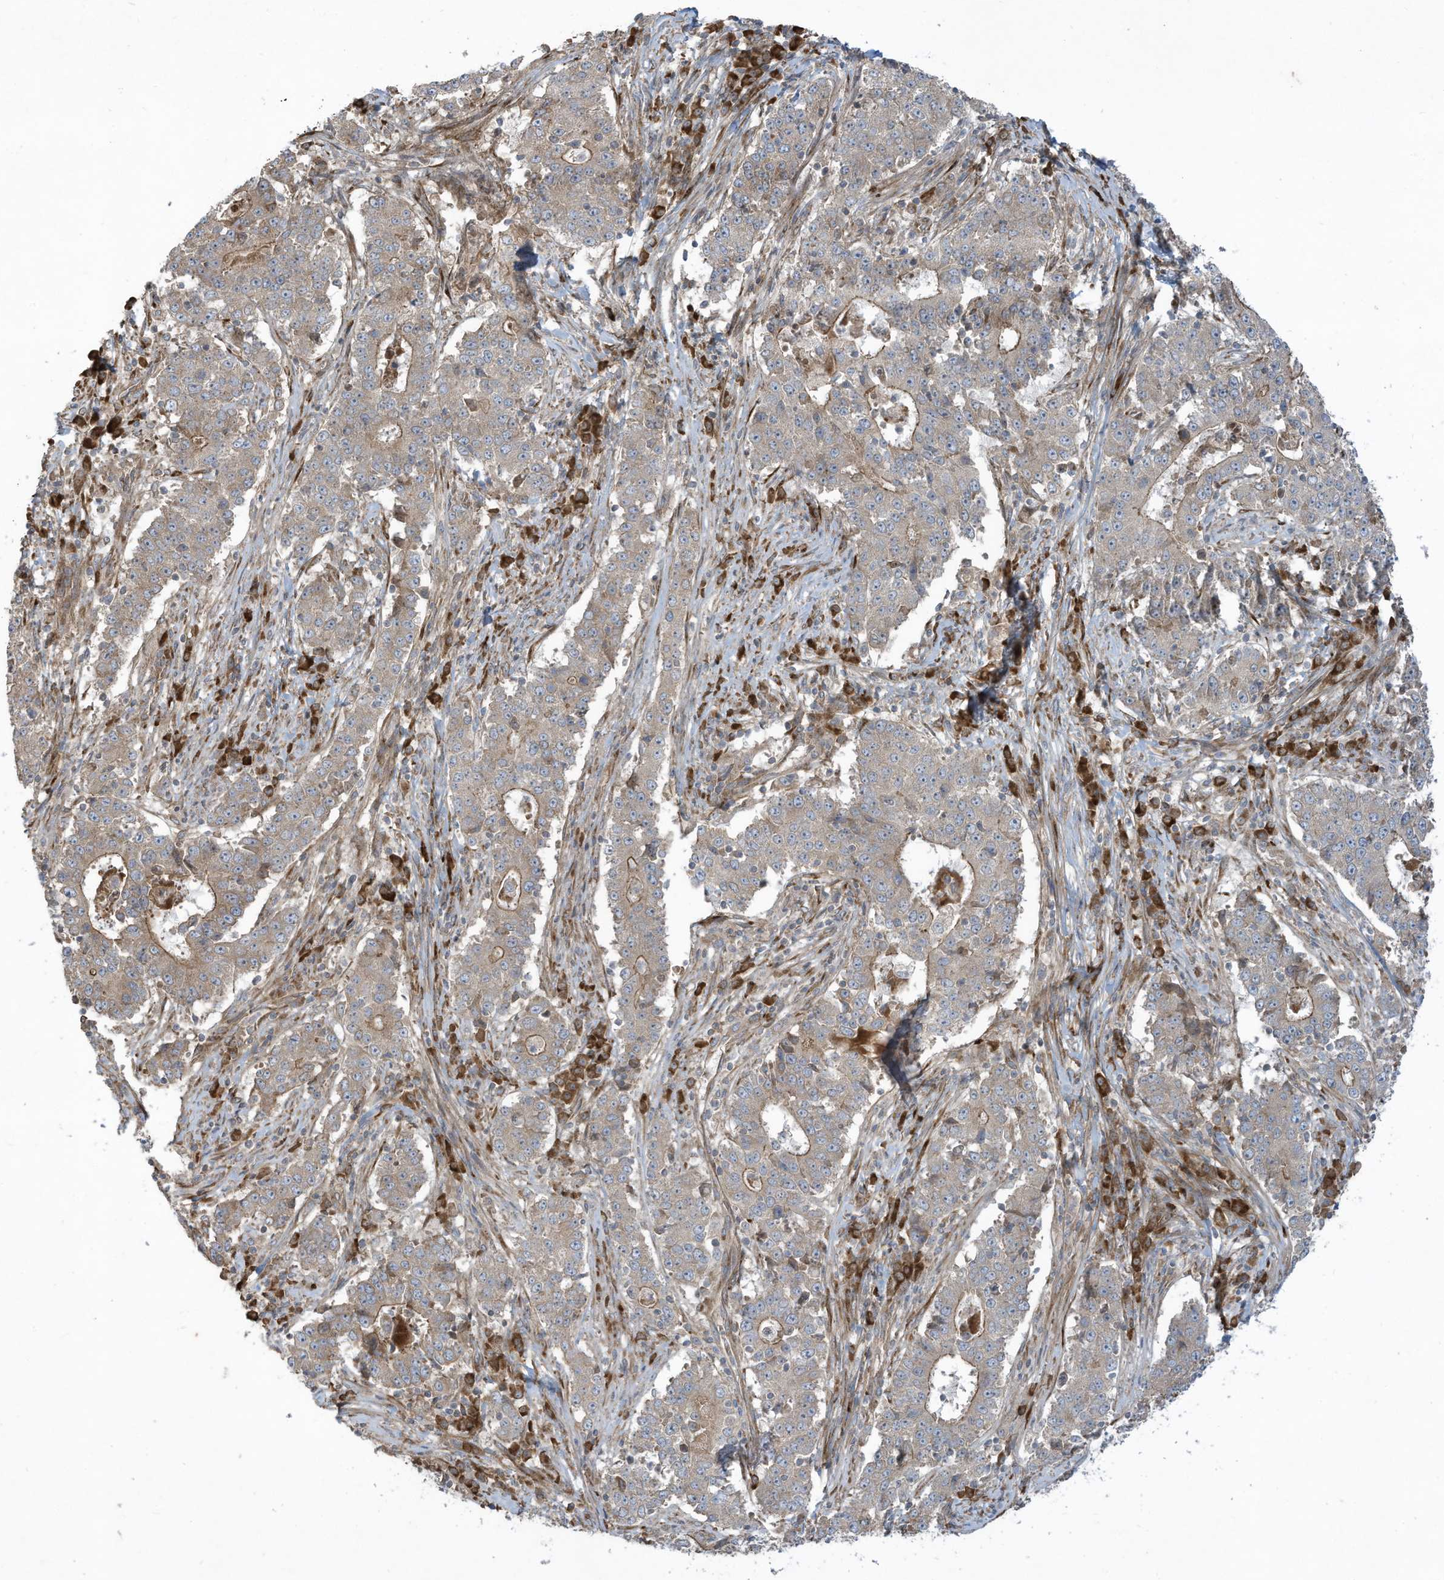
{"staining": {"intensity": "weak", "quantity": "25%-75%", "location": "cytoplasmic/membranous"}, "tissue": "stomach cancer", "cell_type": "Tumor cells", "image_type": "cancer", "snomed": [{"axis": "morphology", "description": "Adenocarcinoma, NOS"}, {"axis": "topography", "description": "Stomach"}], "caption": "Tumor cells exhibit weak cytoplasmic/membranous expression in approximately 25%-75% of cells in adenocarcinoma (stomach).", "gene": "DDIT4", "patient": {"sex": "male", "age": 59}}